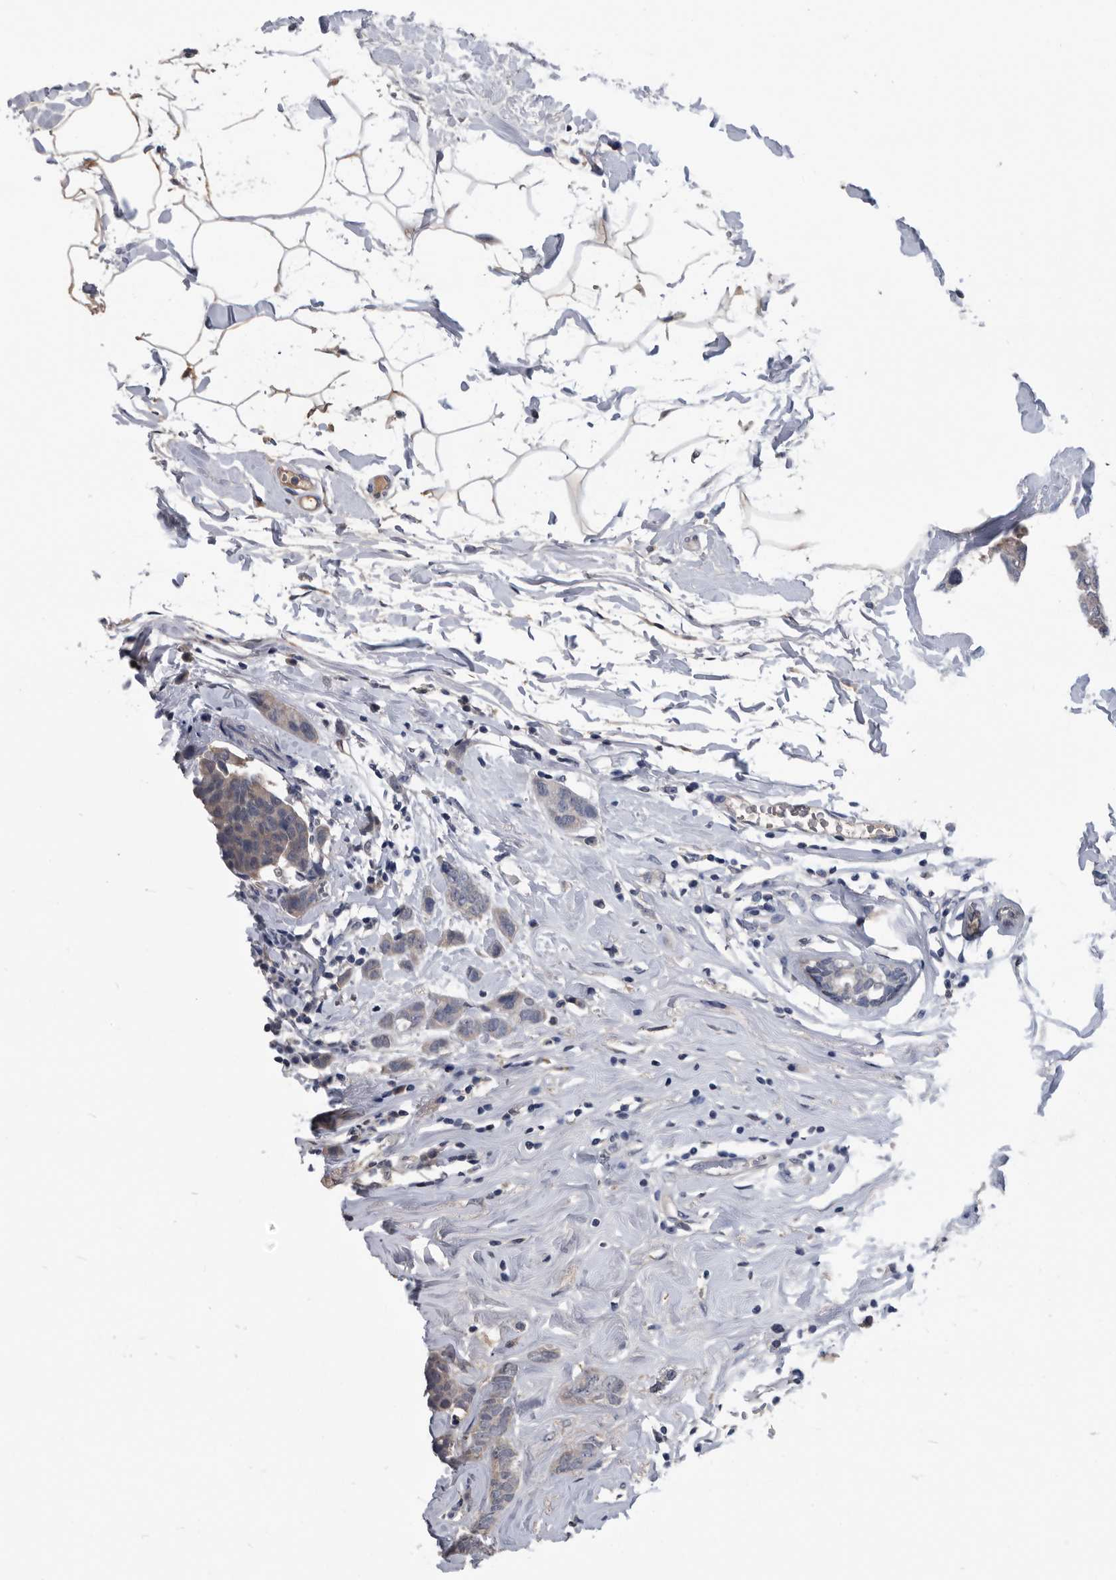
{"staining": {"intensity": "negative", "quantity": "none", "location": "none"}, "tissue": "breast cancer", "cell_type": "Tumor cells", "image_type": "cancer", "snomed": [{"axis": "morphology", "description": "Normal tissue, NOS"}, {"axis": "morphology", "description": "Duct carcinoma"}, {"axis": "topography", "description": "Breast"}], "caption": "Immunohistochemistry (IHC) histopathology image of human breast intraductal carcinoma stained for a protein (brown), which exhibits no staining in tumor cells.", "gene": "PDXK", "patient": {"sex": "female", "age": 50}}